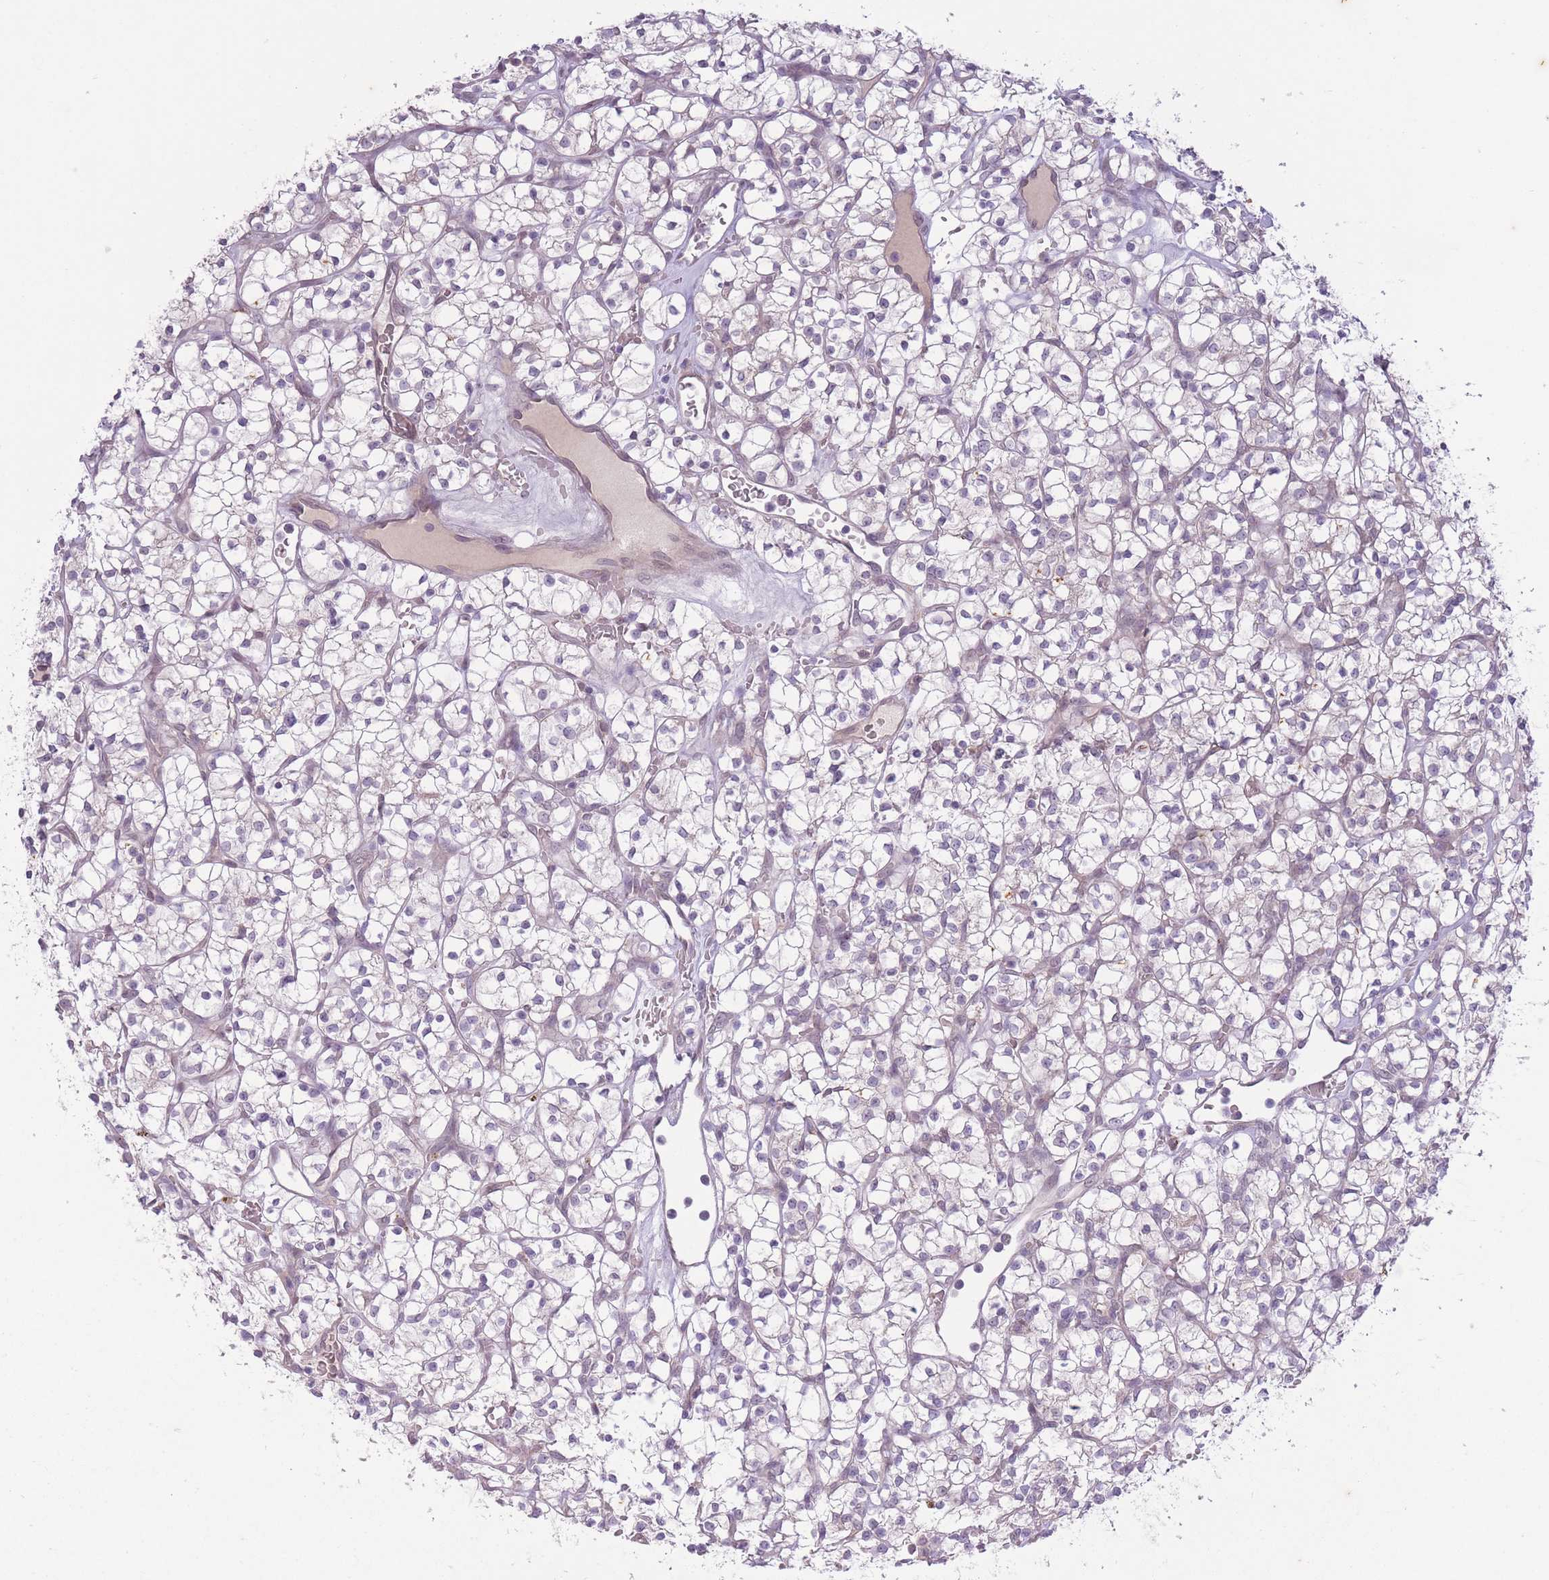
{"staining": {"intensity": "negative", "quantity": "none", "location": "none"}, "tissue": "renal cancer", "cell_type": "Tumor cells", "image_type": "cancer", "snomed": [{"axis": "morphology", "description": "Adenocarcinoma, NOS"}, {"axis": "topography", "description": "Kidney"}], "caption": "IHC image of neoplastic tissue: renal cancer stained with DAB exhibits no significant protein positivity in tumor cells.", "gene": "ARPIN", "patient": {"sex": "female", "age": 64}}